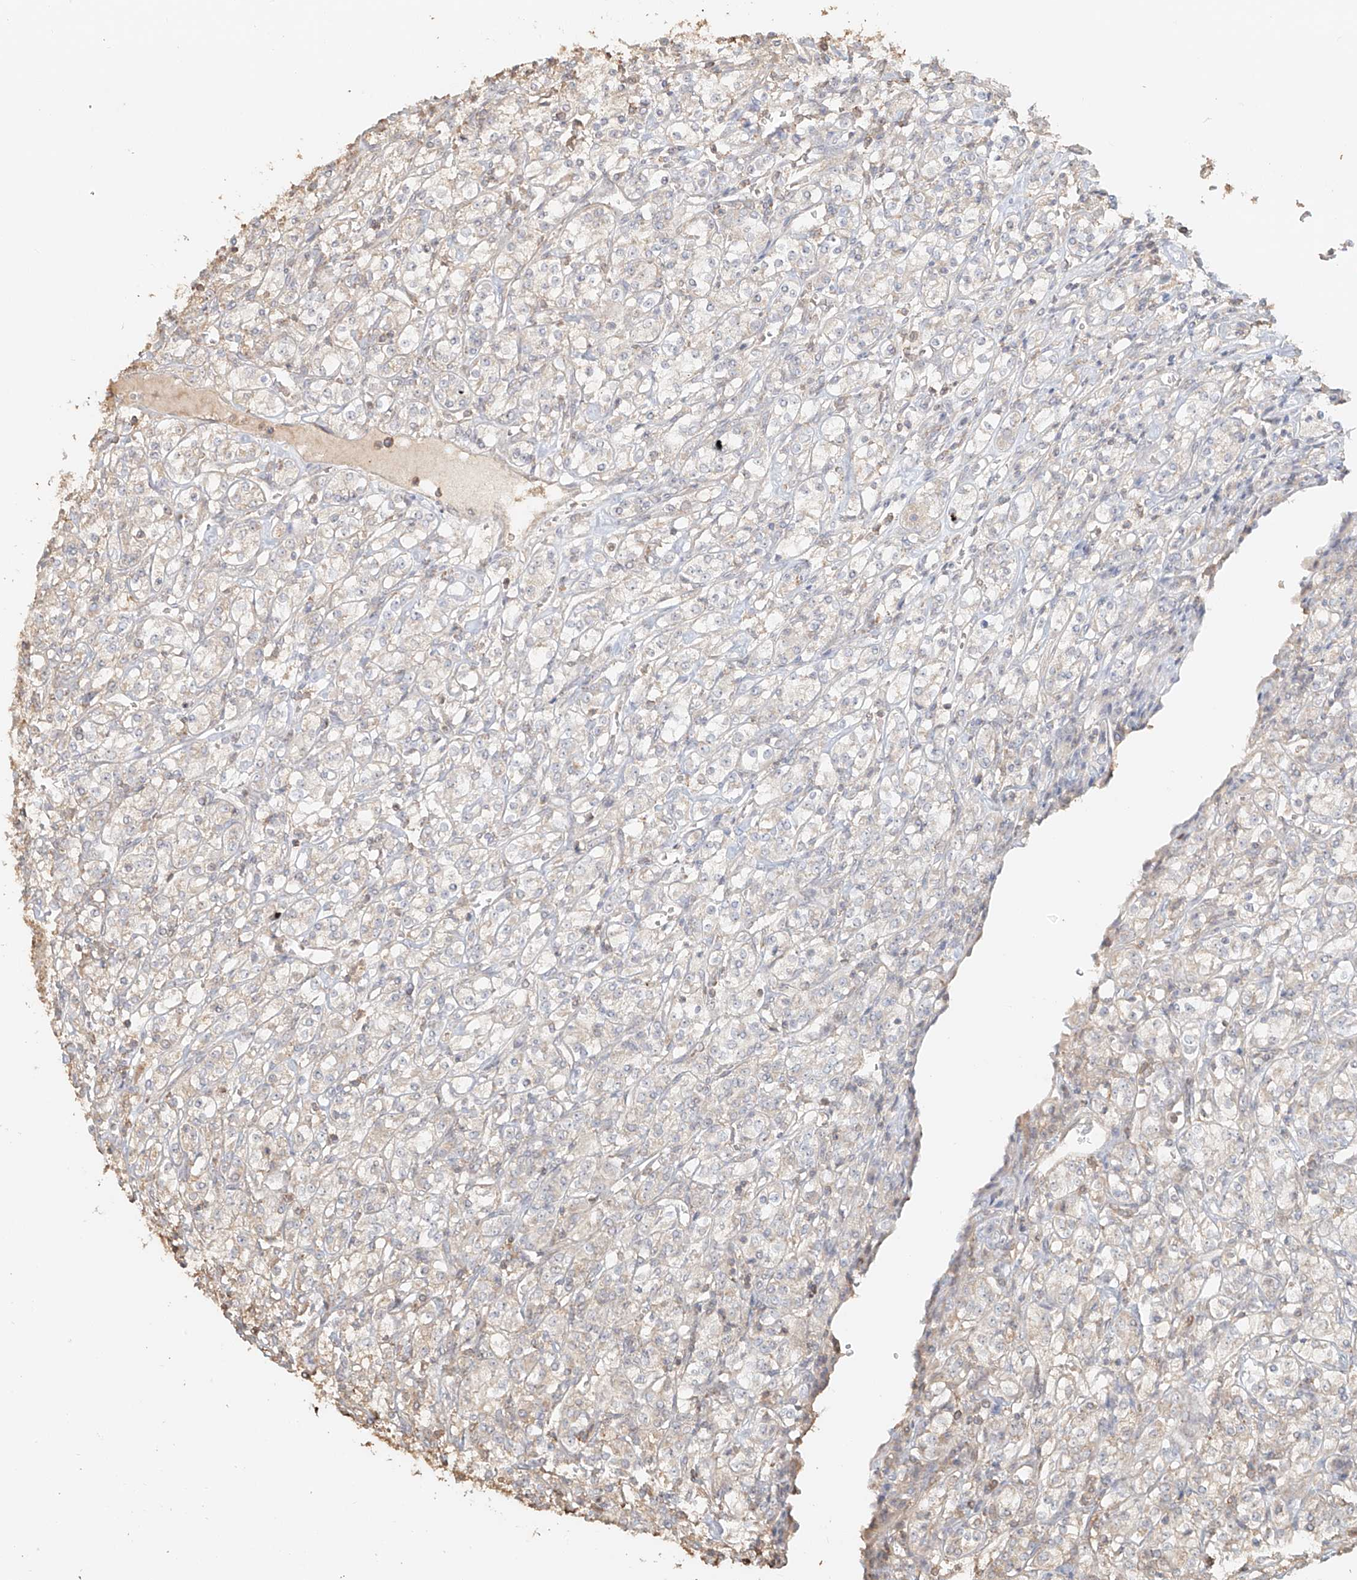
{"staining": {"intensity": "weak", "quantity": "<25%", "location": "cytoplasmic/membranous"}, "tissue": "renal cancer", "cell_type": "Tumor cells", "image_type": "cancer", "snomed": [{"axis": "morphology", "description": "Adenocarcinoma, NOS"}, {"axis": "topography", "description": "Kidney"}], "caption": "Histopathology image shows no significant protein expression in tumor cells of renal cancer. The staining was performed using DAB to visualize the protein expression in brown, while the nuclei were stained in blue with hematoxylin (Magnification: 20x).", "gene": "NPHS1", "patient": {"sex": "male", "age": 77}}